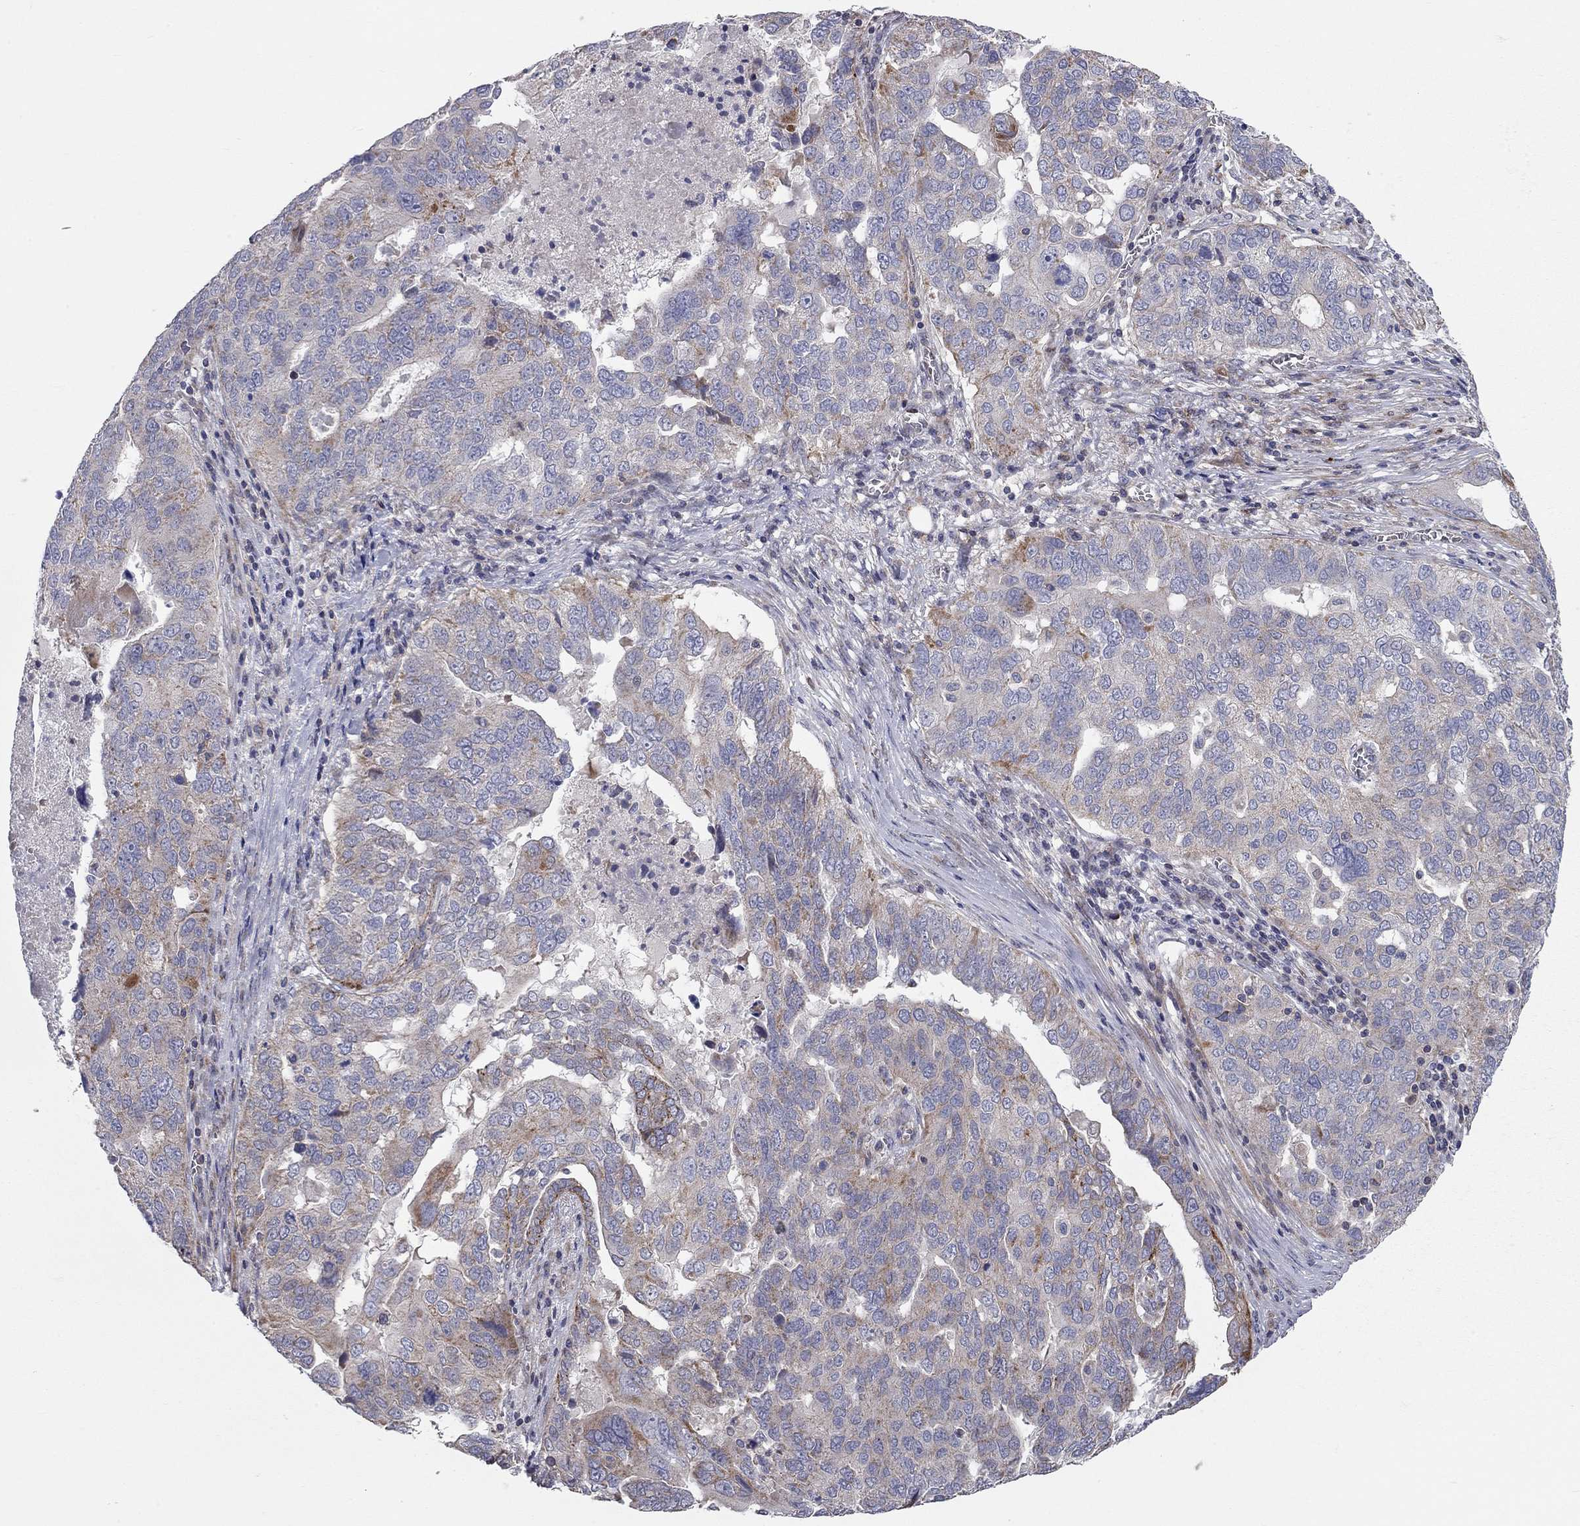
{"staining": {"intensity": "moderate", "quantity": "<25%", "location": "cytoplasmic/membranous"}, "tissue": "ovarian cancer", "cell_type": "Tumor cells", "image_type": "cancer", "snomed": [{"axis": "morphology", "description": "Carcinoma, endometroid"}, {"axis": "topography", "description": "Soft tissue"}, {"axis": "topography", "description": "Ovary"}], "caption": "Immunohistochemistry micrograph of human endometroid carcinoma (ovarian) stained for a protein (brown), which exhibits low levels of moderate cytoplasmic/membranous expression in about <25% of tumor cells.", "gene": "KANSL1L", "patient": {"sex": "female", "age": 52}}